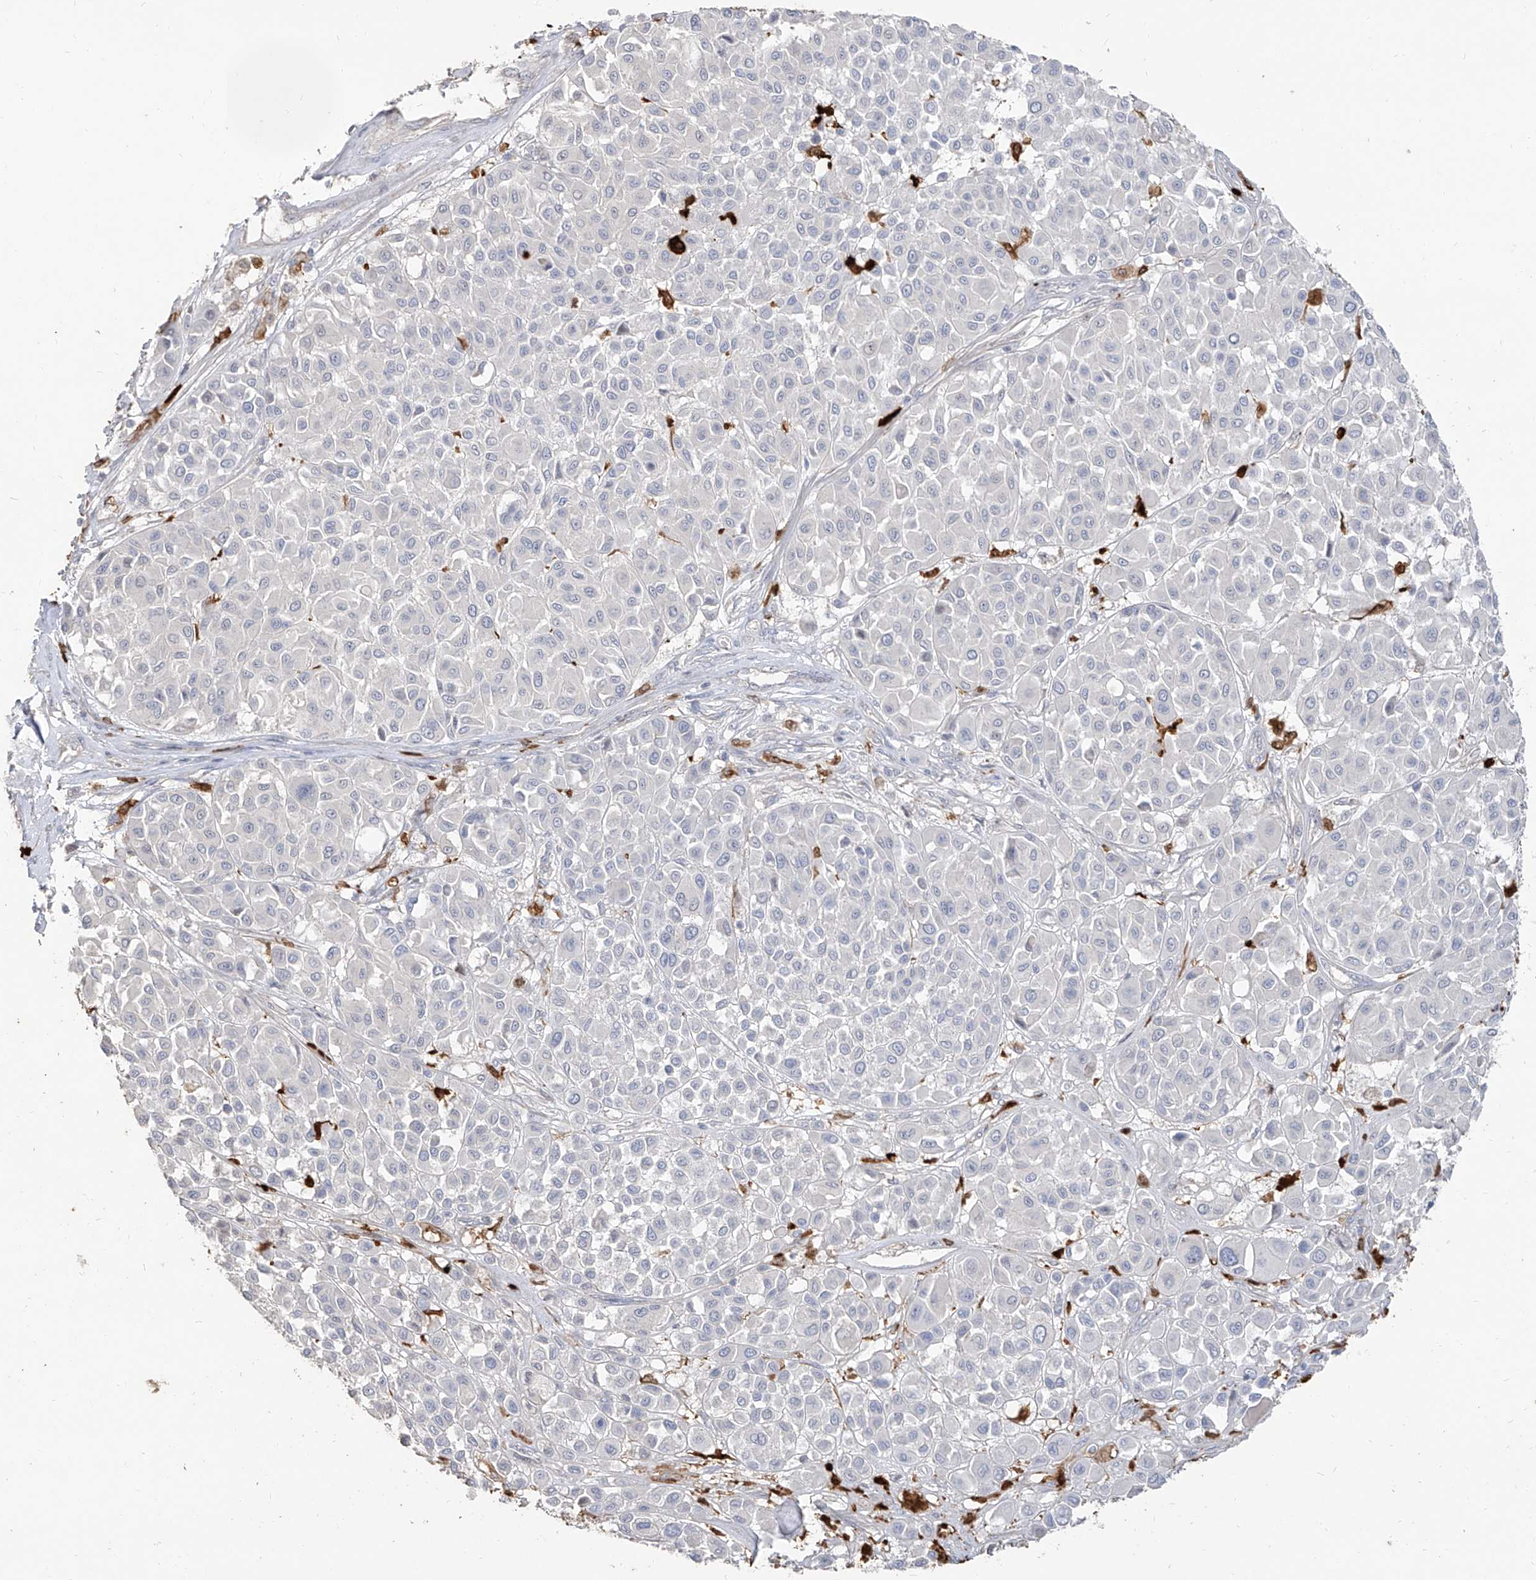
{"staining": {"intensity": "negative", "quantity": "none", "location": "none"}, "tissue": "melanoma", "cell_type": "Tumor cells", "image_type": "cancer", "snomed": [{"axis": "morphology", "description": "Malignant melanoma, Metastatic site"}, {"axis": "topography", "description": "Soft tissue"}], "caption": "An immunohistochemistry photomicrograph of malignant melanoma (metastatic site) is shown. There is no staining in tumor cells of malignant melanoma (metastatic site). (DAB (3,3'-diaminobenzidine) IHC visualized using brightfield microscopy, high magnification).", "gene": "ZNF227", "patient": {"sex": "male", "age": 41}}